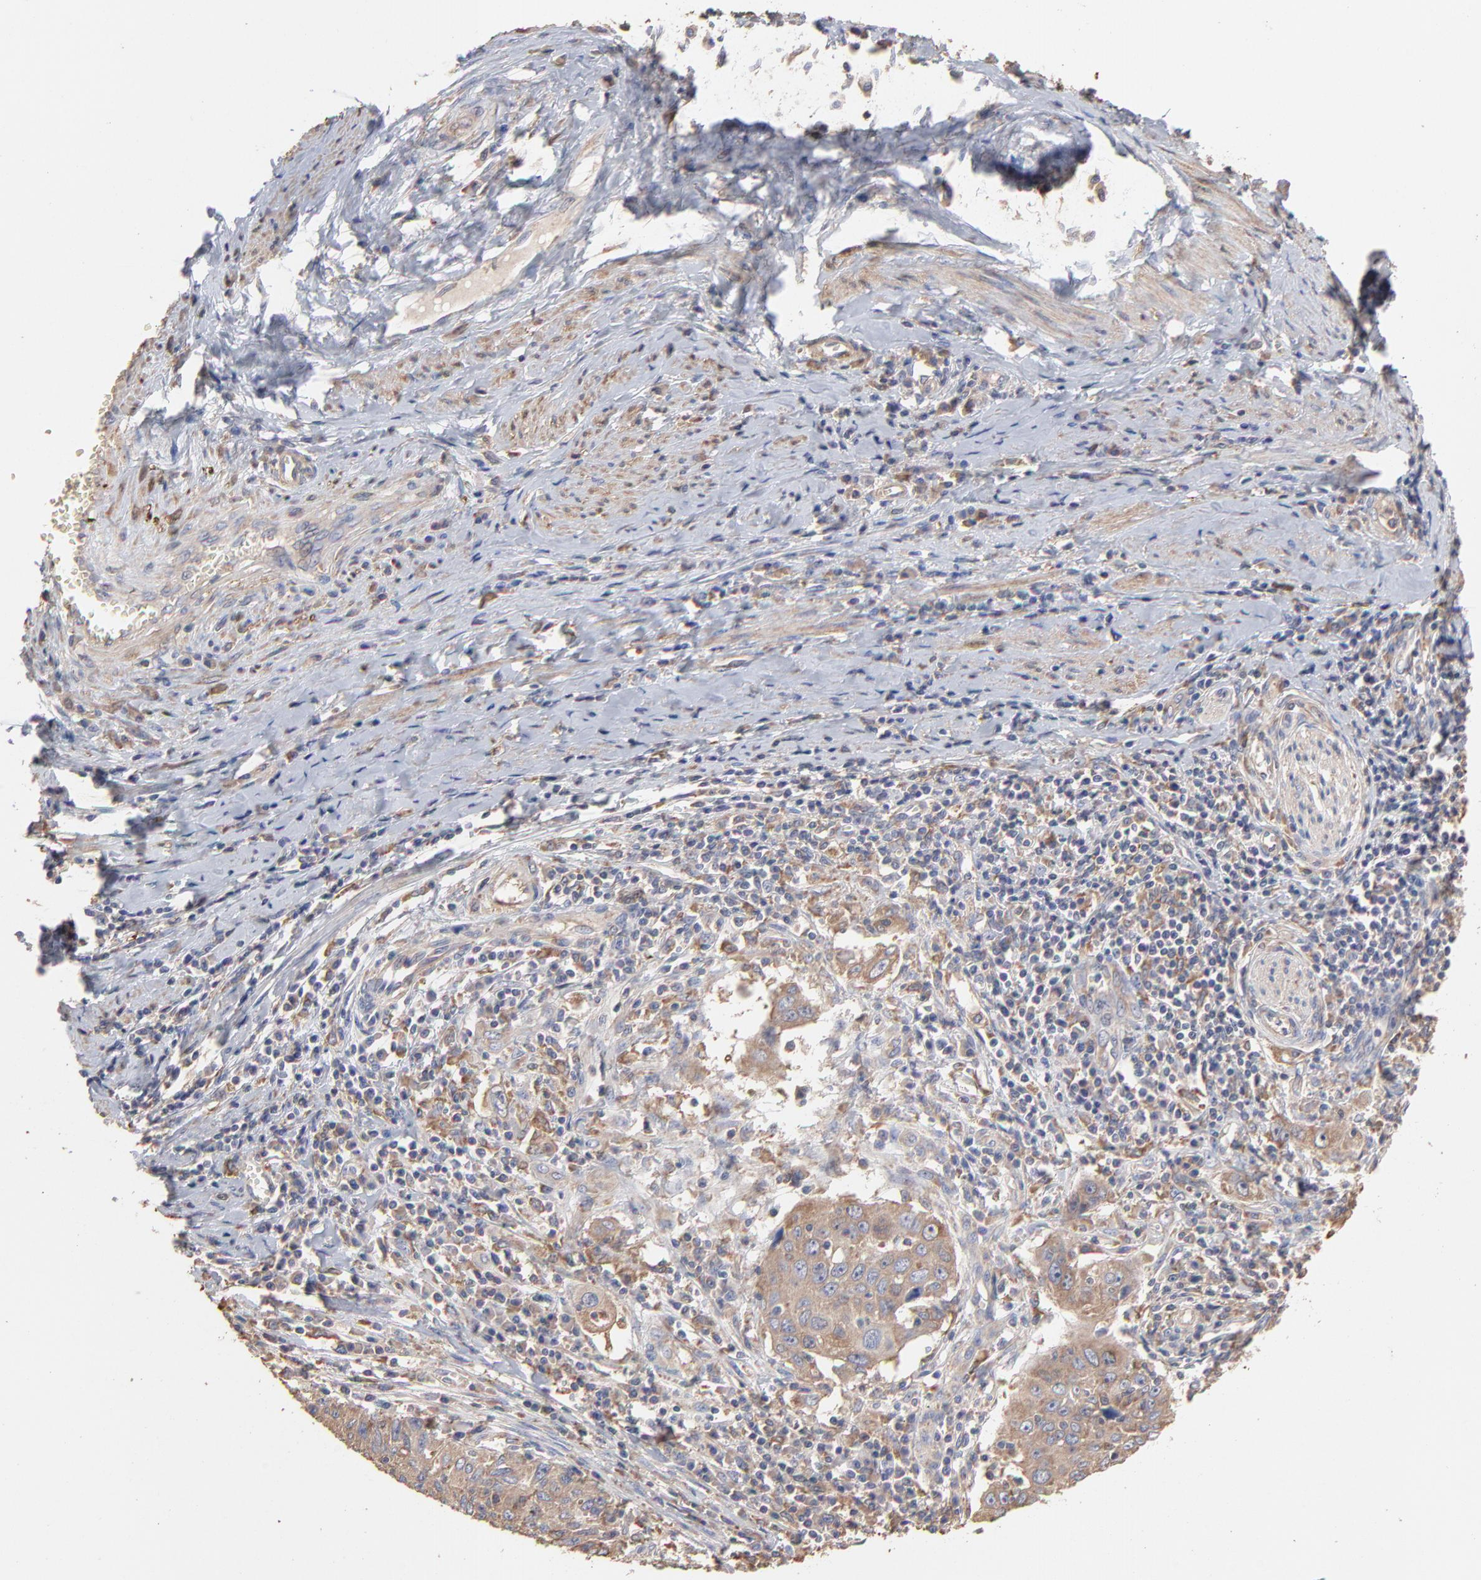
{"staining": {"intensity": "moderate", "quantity": ">75%", "location": "cytoplasmic/membranous"}, "tissue": "cervical cancer", "cell_type": "Tumor cells", "image_type": "cancer", "snomed": [{"axis": "morphology", "description": "Squamous cell carcinoma, NOS"}, {"axis": "topography", "description": "Cervix"}], "caption": "Immunohistochemical staining of cervical squamous cell carcinoma reveals moderate cytoplasmic/membranous protein staining in approximately >75% of tumor cells. (IHC, brightfield microscopy, high magnification).", "gene": "TANGO2", "patient": {"sex": "female", "age": 53}}